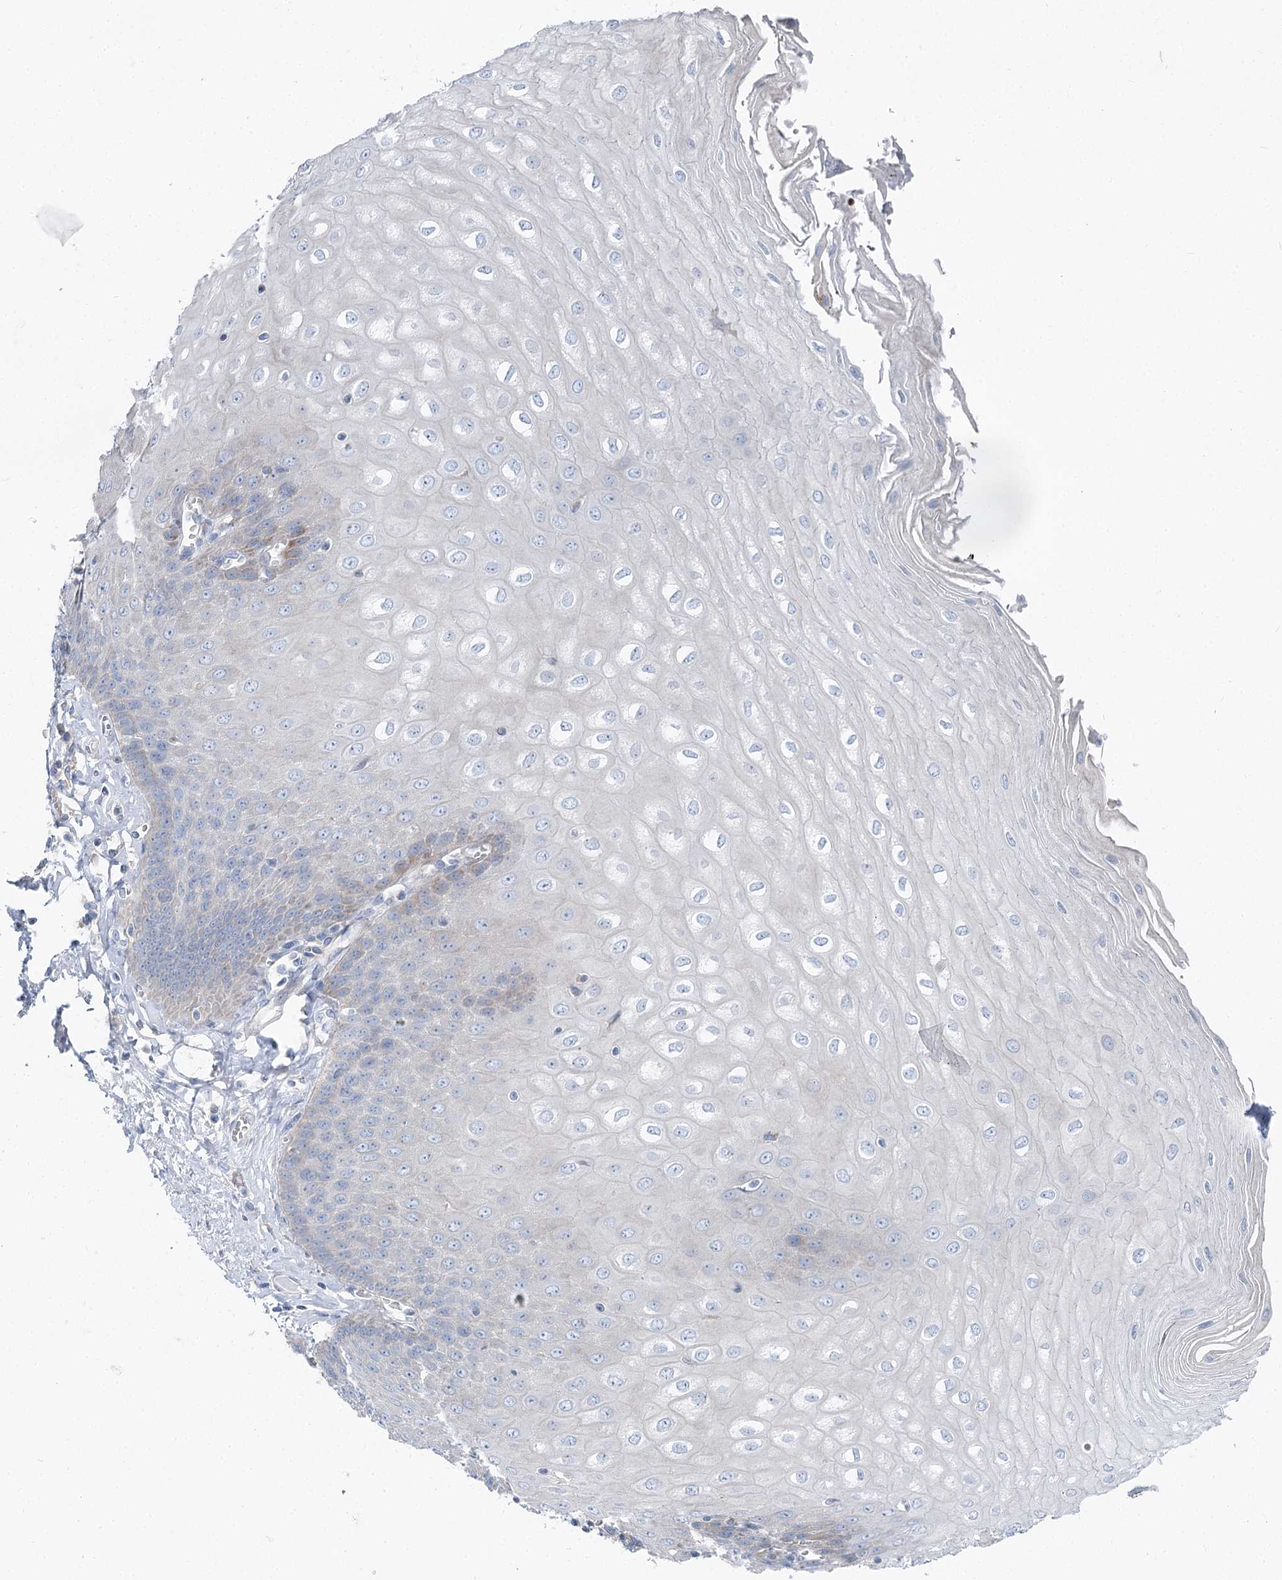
{"staining": {"intensity": "negative", "quantity": "none", "location": "none"}, "tissue": "esophagus", "cell_type": "Squamous epithelial cells", "image_type": "normal", "snomed": [{"axis": "morphology", "description": "Normal tissue, NOS"}, {"axis": "topography", "description": "Esophagus"}], "caption": "Squamous epithelial cells show no significant protein positivity in normal esophagus. (DAB immunohistochemistry visualized using brightfield microscopy, high magnification).", "gene": "POGLUT1", "patient": {"sex": "male", "age": 60}}